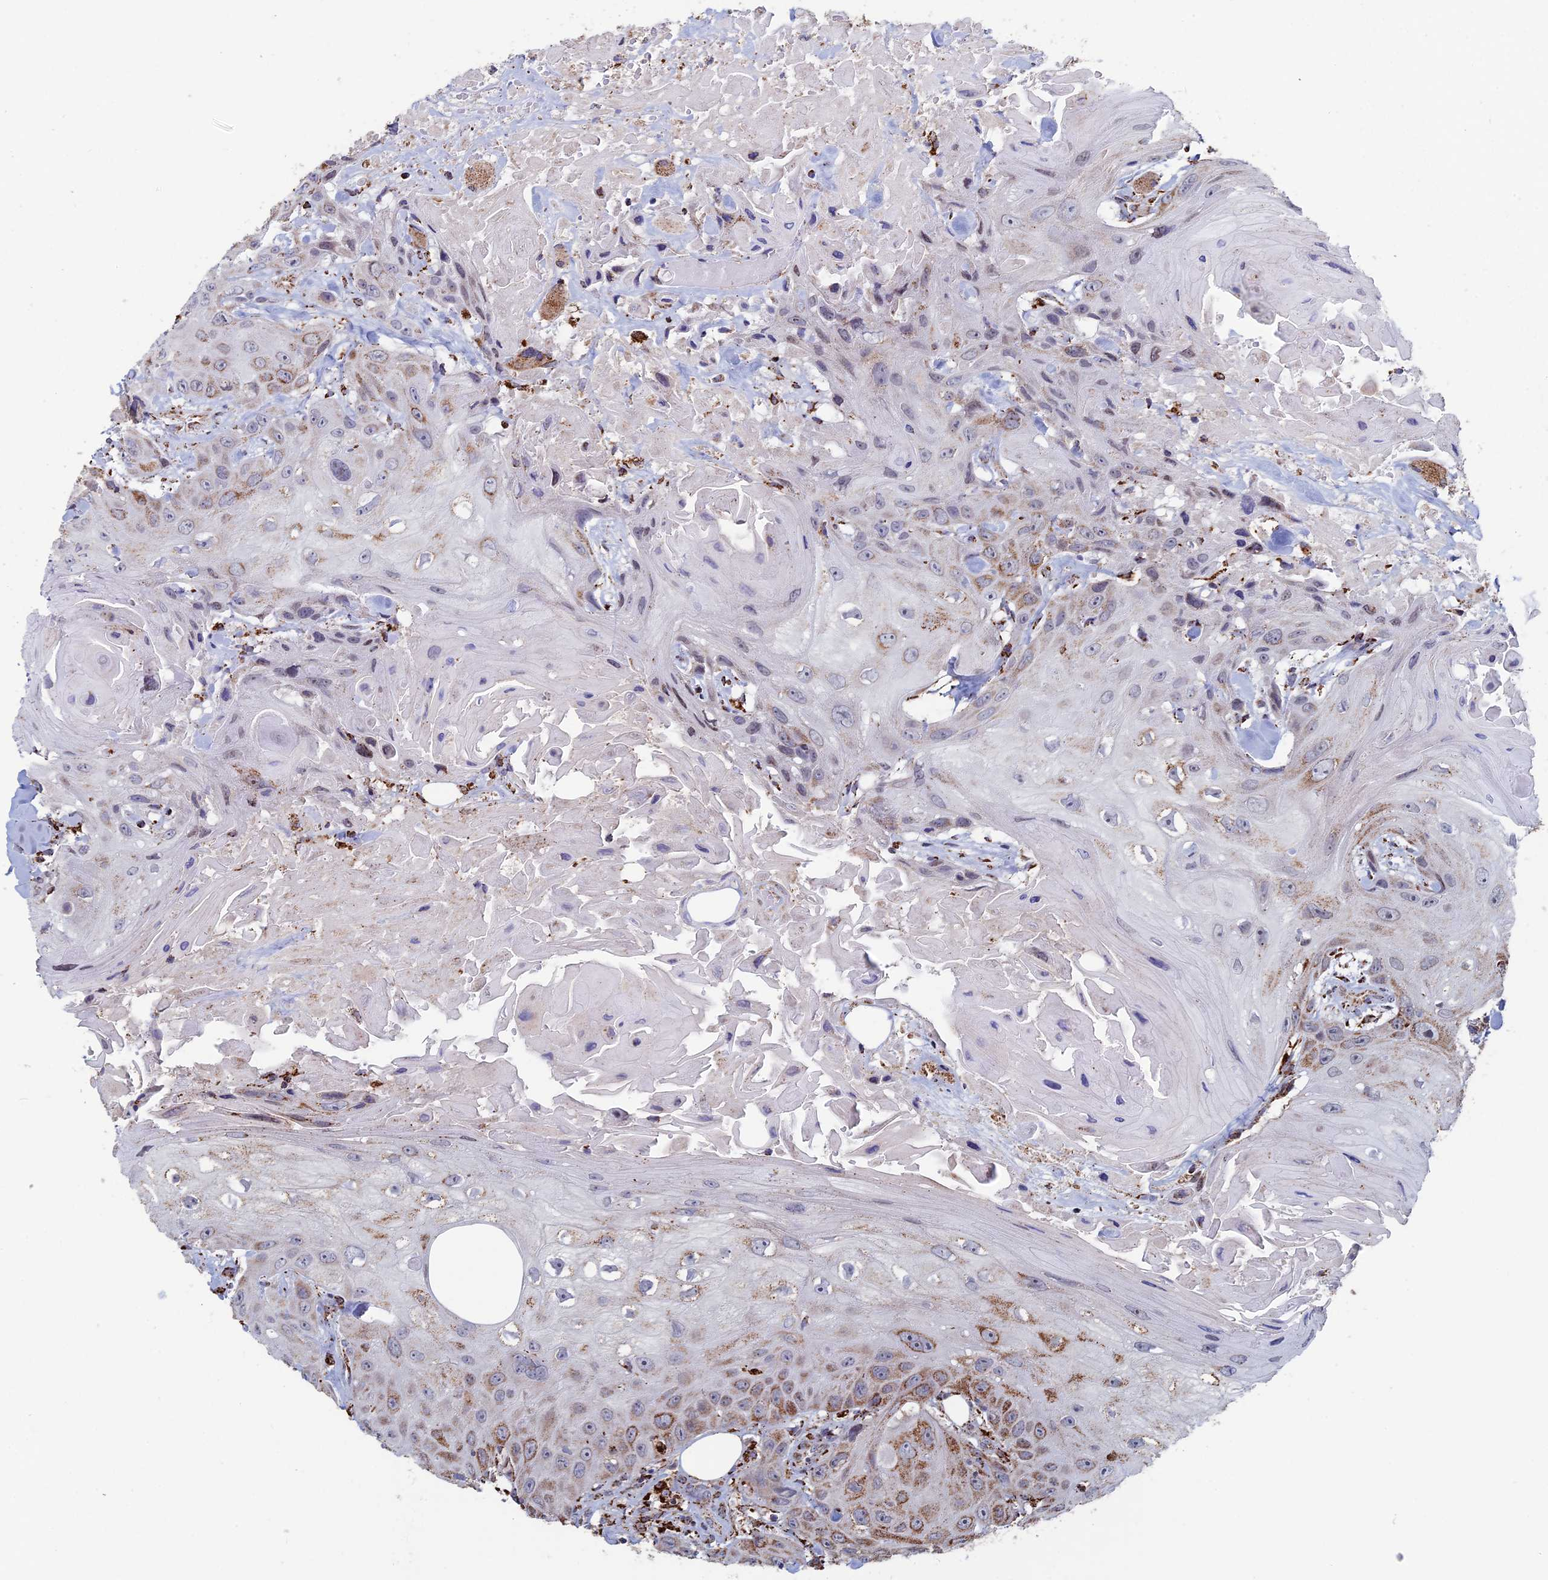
{"staining": {"intensity": "moderate", "quantity": "25%-75%", "location": "cytoplasmic/membranous"}, "tissue": "head and neck cancer", "cell_type": "Tumor cells", "image_type": "cancer", "snomed": [{"axis": "morphology", "description": "Squamous cell carcinoma, NOS"}, {"axis": "topography", "description": "Head-Neck"}], "caption": "Immunohistochemistry (IHC) image of neoplastic tissue: head and neck squamous cell carcinoma stained using immunohistochemistry (IHC) exhibits medium levels of moderate protein expression localized specifically in the cytoplasmic/membranous of tumor cells, appearing as a cytoplasmic/membranous brown color.", "gene": "SEC24D", "patient": {"sex": "male", "age": 81}}